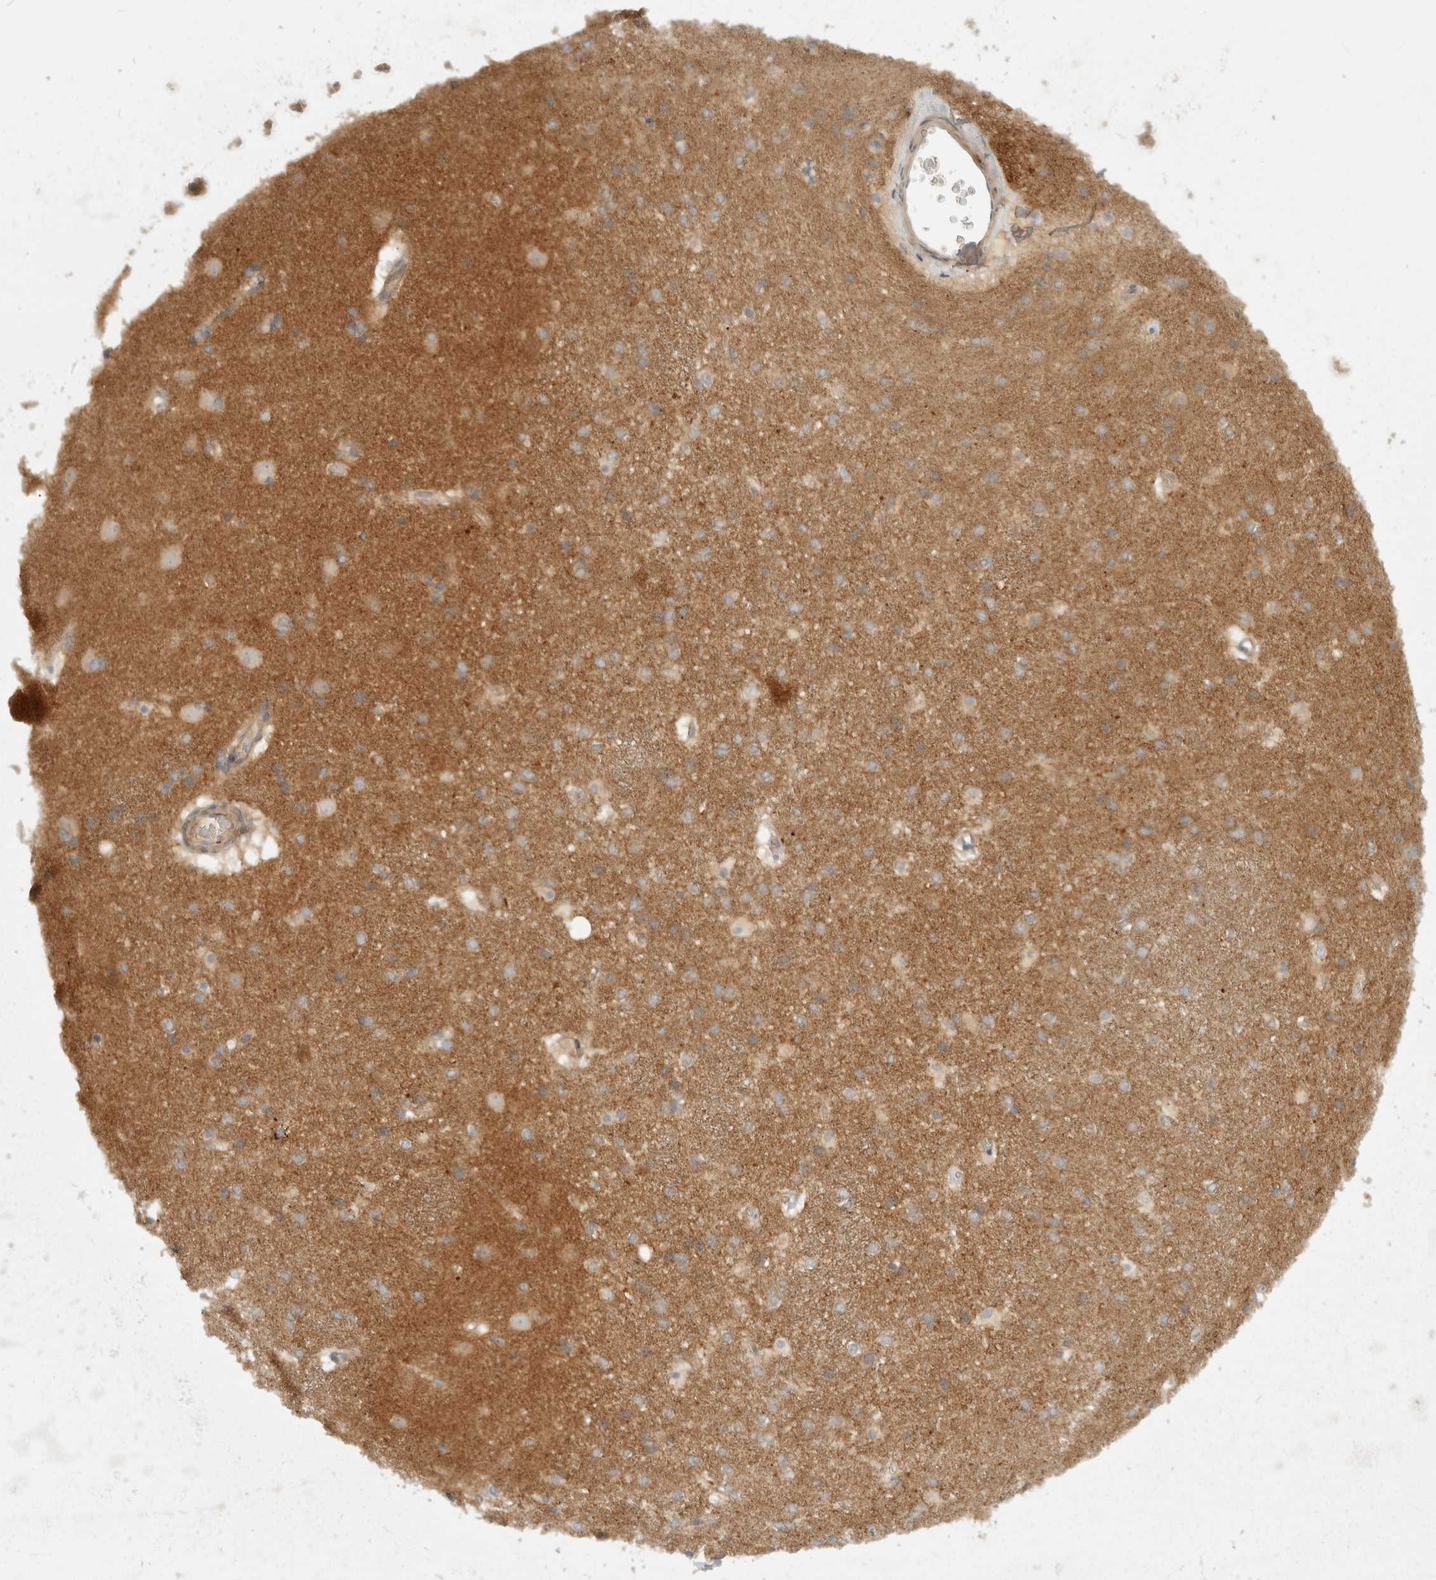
{"staining": {"intensity": "weak", "quantity": "<25%", "location": "cytoplasmic/membranous"}, "tissue": "caudate", "cell_type": "Glial cells", "image_type": "normal", "snomed": [{"axis": "morphology", "description": "Normal tissue, NOS"}, {"axis": "topography", "description": "Lateral ventricle wall"}], "caption": "The histopathology image exhibits no significant staining in glial cells of caudate.", "gene": "TOM1L2", "patient": {"sex": "female", "age": 19}}